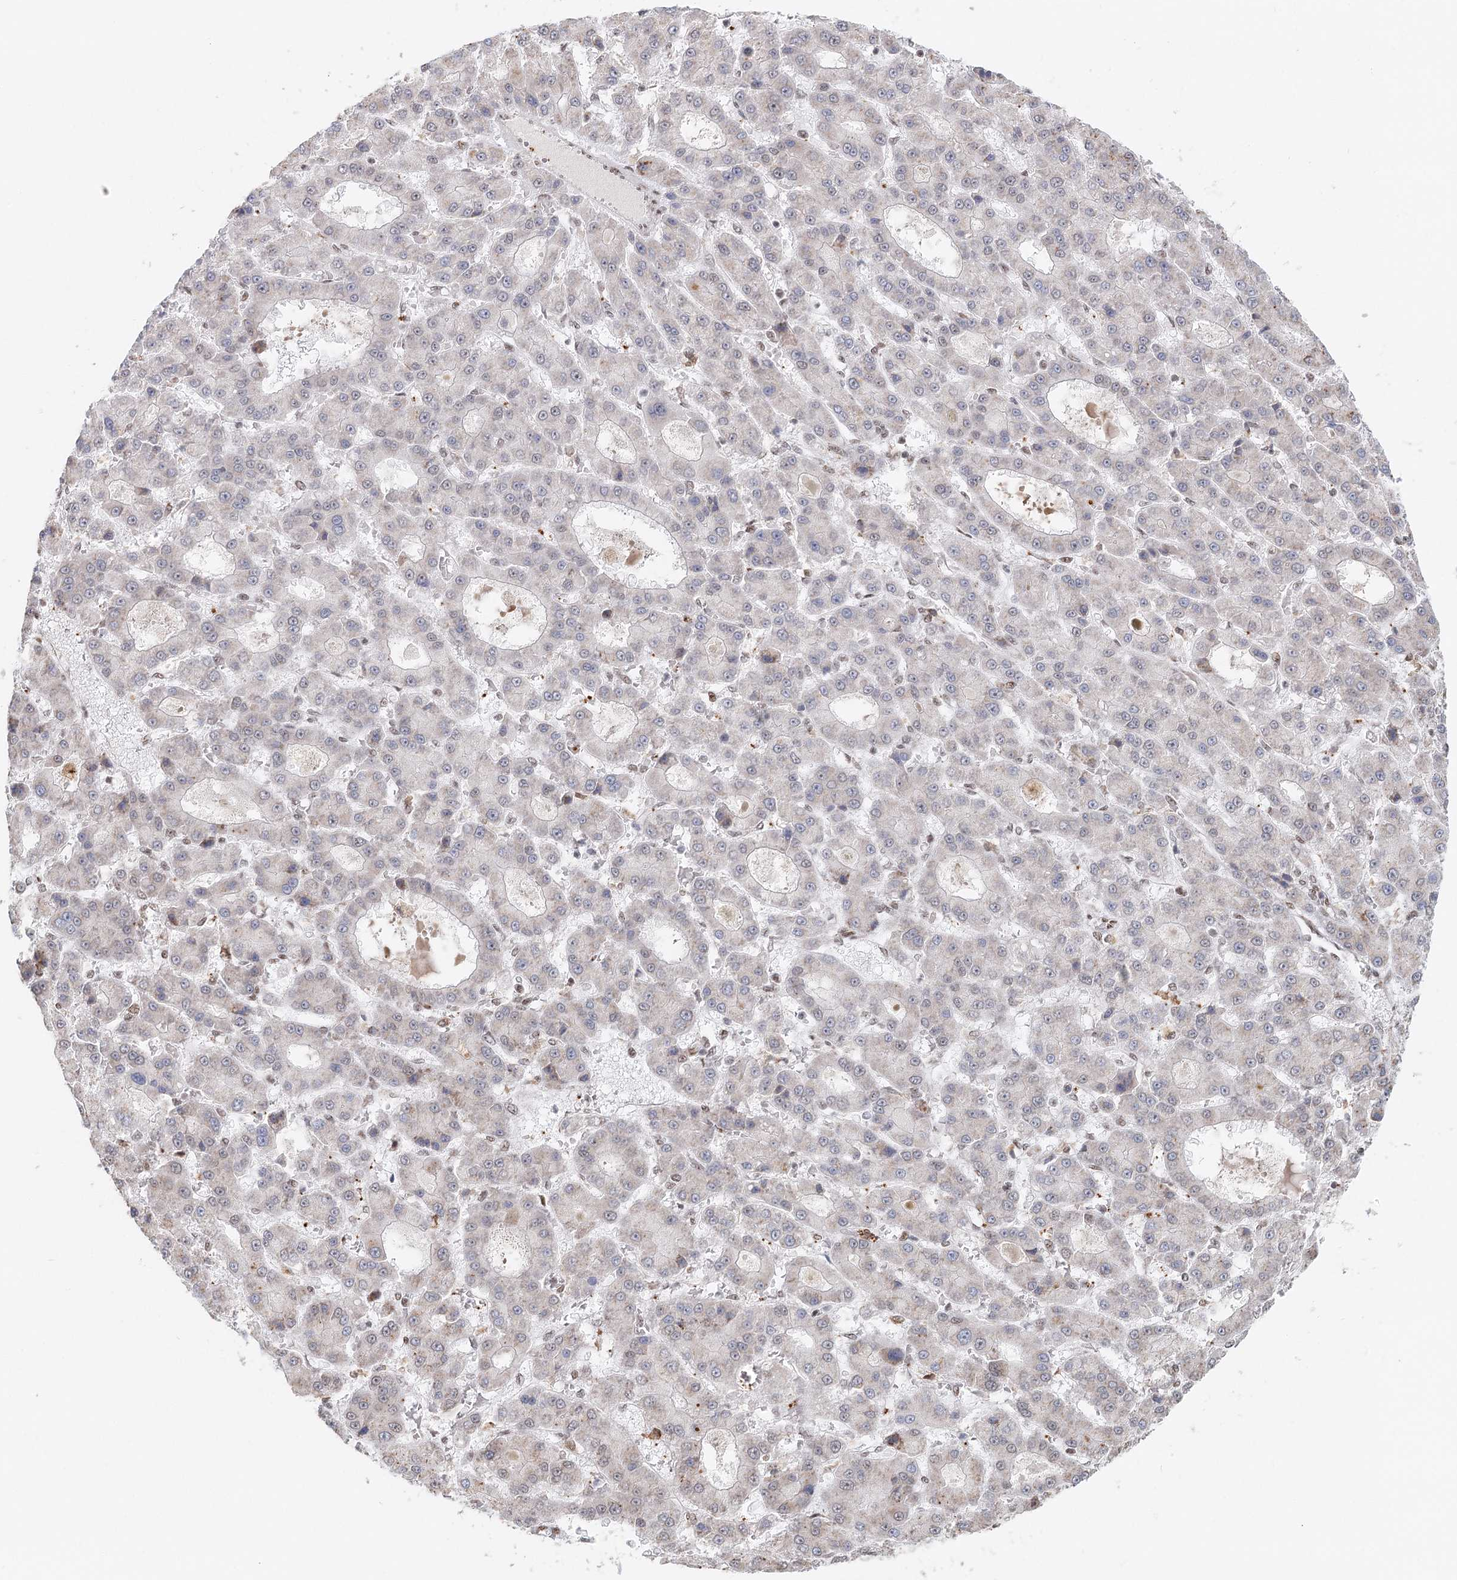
{"staining": {"intensity": "negative", "quantity": "none", "location": "none"}, "tissue": "liver cancer", "cell_type": "Tumor cells", "image_type": "cancer", "snomed": [{"axis": "morphology", "description": "Carcinoma, Hepatocellular, NOS"}, {"axis": "topography", "description": "Liver"}], "caption": "Immunohistochemistry image of human liver cancer stained for a protein (brown), which reveals no staining in tumor cells. (Stains: DAB immunohistochemistry (IHC) with hematoxylin counter stain, Microscopy: brightfield microscopy at high magnification).", "gene": "BNIP5", "patient": {"sex": "male", "age": 70}}